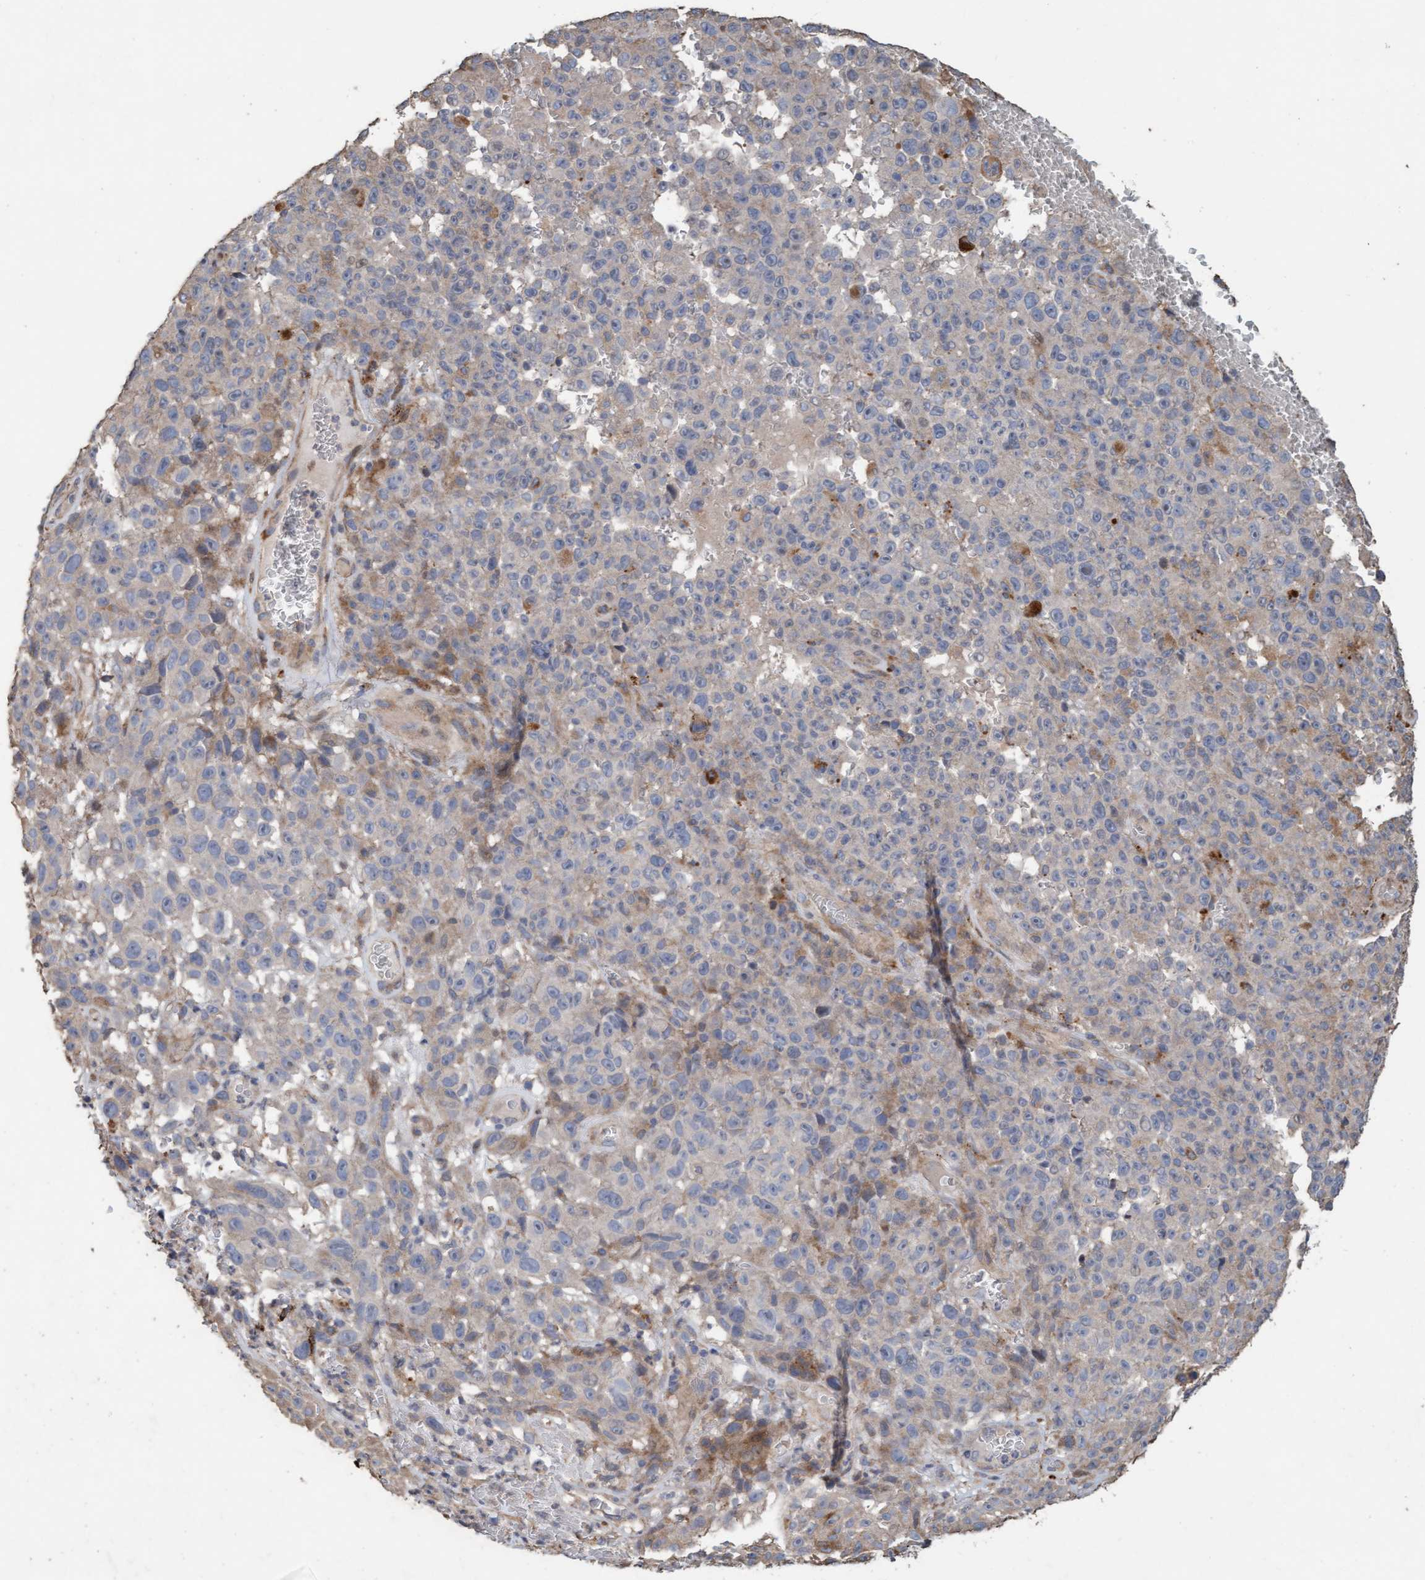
{"staining": {"intensity": "negative", "quantity": "none", "location": "none"}, "tissue": "melanoma", "cell_type": "Tumor cells", "image_type": "cancer", "snomed": [{"axis": "morphology", "description": "Malignant melanoma, NOS"}, {"axis": "topography", "description": "Skin"}], "caption": "This is an immunohistochemistry (IHC) photomicrograph of malignant melanoma. There is no expression in tumor cells.", "gene": "LONRF1", "patient": {"sex": "female", "age": 82}}